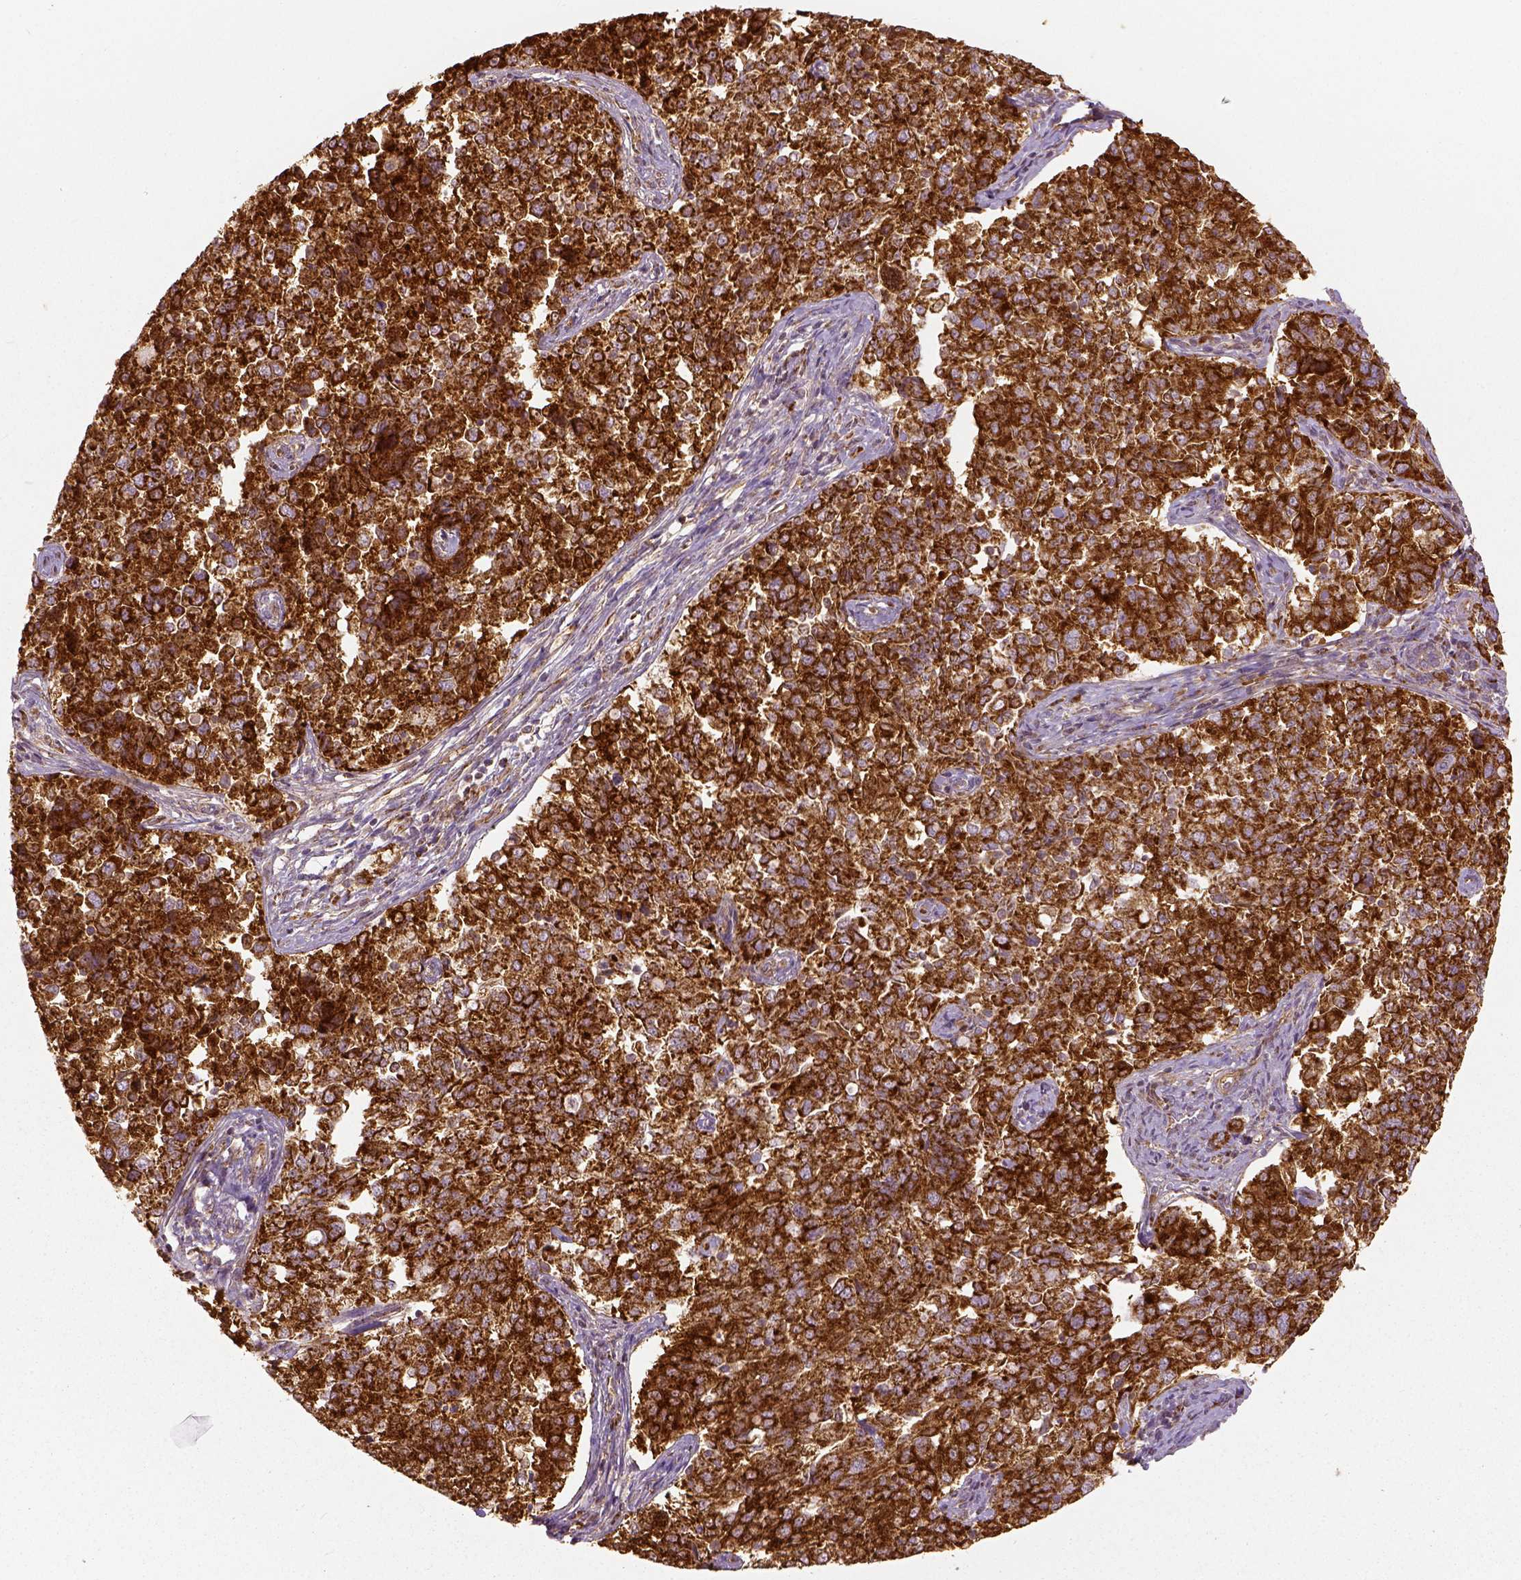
{"staining": {"intensity": "strong", "quantity": ">75%", "location": "cytoplasmic/membranous"}, "tissue": "endometrial cancer", "cell_type": "Tumor cells", "image_type": "cancer", "snomed": [{"axis": "morphology", "description": "Adenocarcinoma, NOS"}, {"axis": "topography", "description": "Endometrium"}], "caption": "A high amount of strong cytoplasmic/membranous positivity is seen in approximately >75% of tumor cells in adenocarcinoma (endometrial) tissue. Nuclei are stained in blue.", "gene": "PGAM5", "patient": {"sex": "female", "age": 43}}